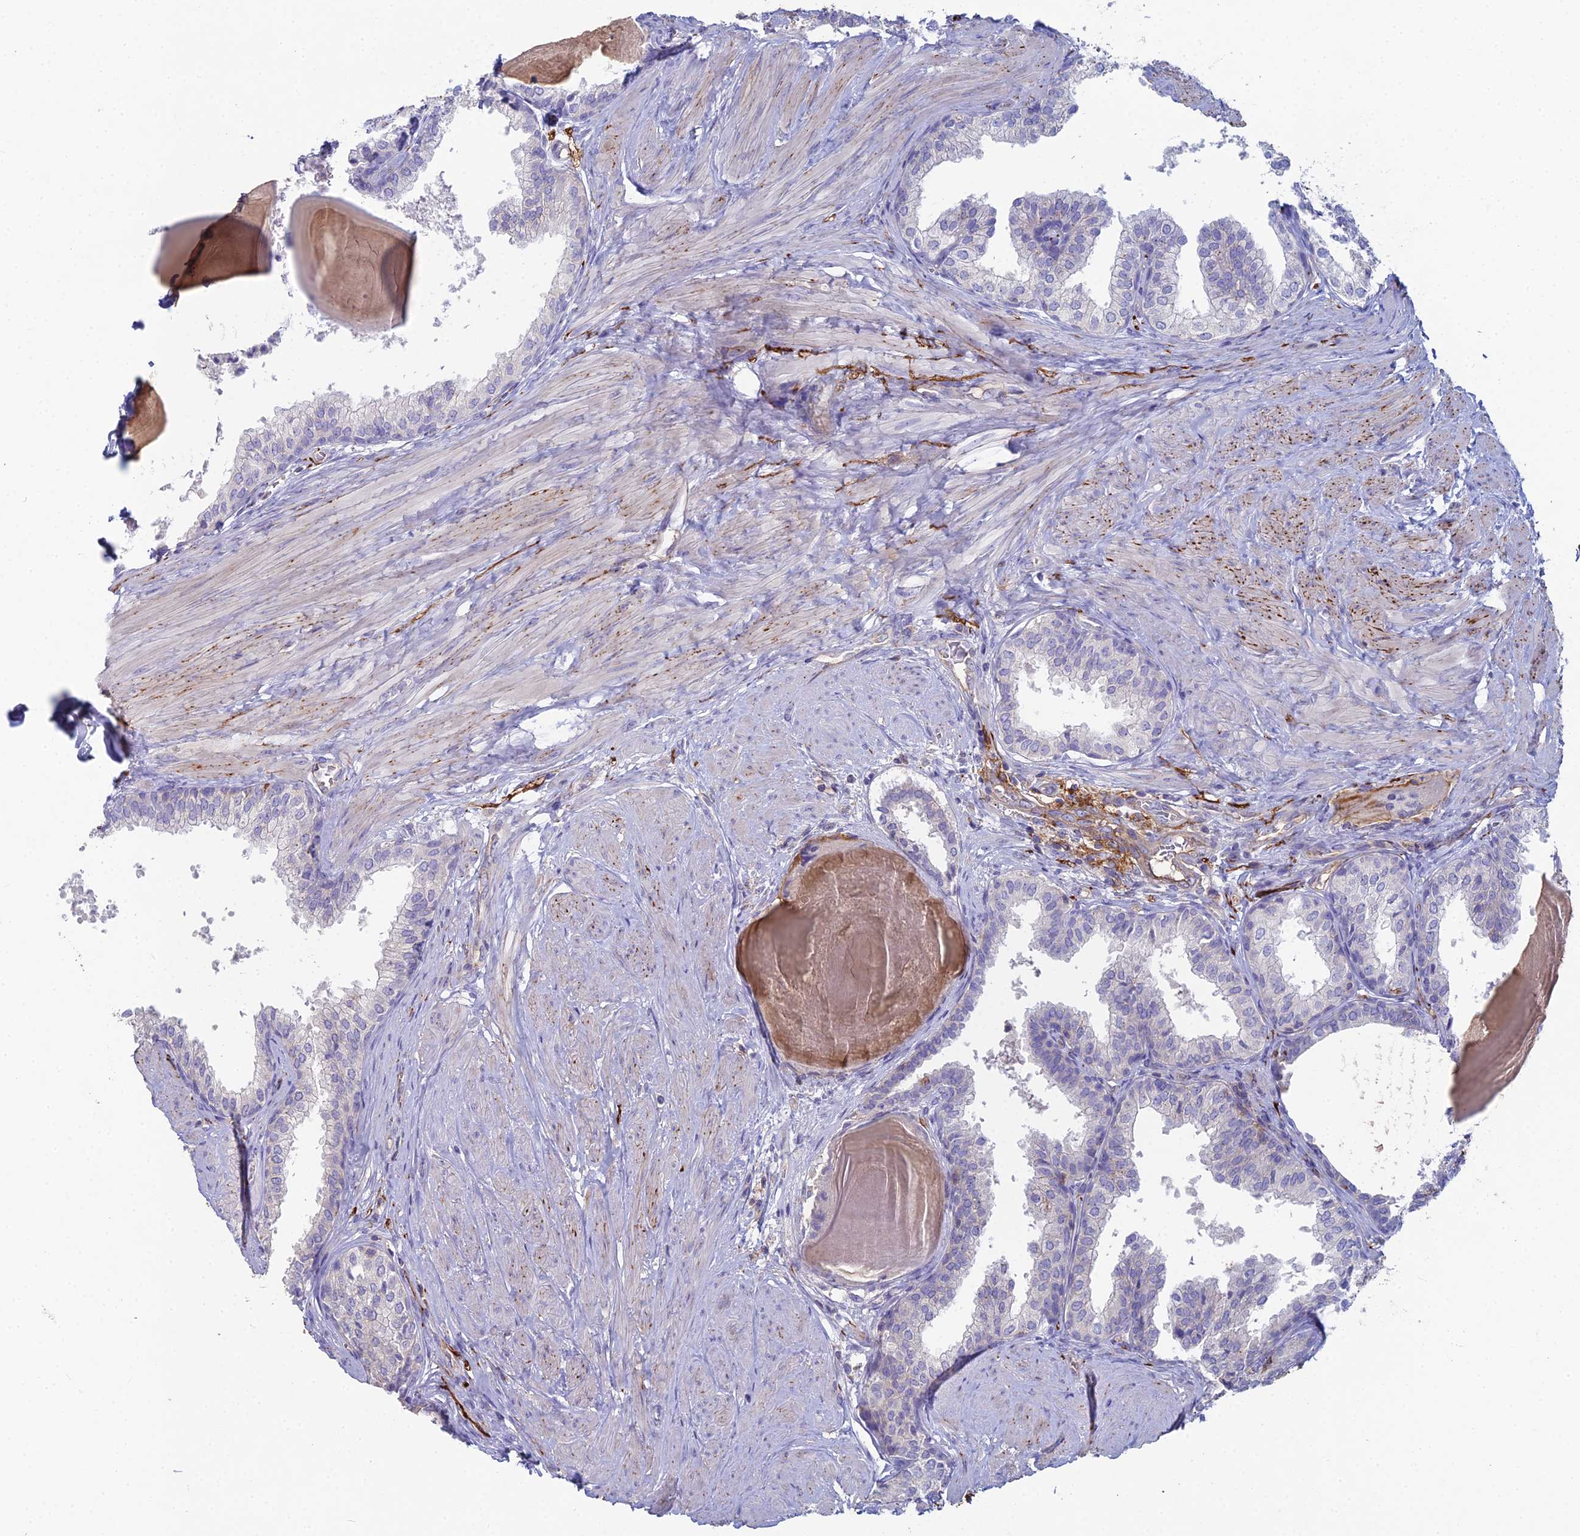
{"staining": {"intensity": "negative", "quantity": "none", "location": "none"}, "tissue": "prostate", "cell_type": "Glandular cells", "image_type": "normal", "snomed": [{"axis": "morphology", "description": "Normal tissue, NOS"}, {"axis": "topography", "description": "Prostate"}], "caption": "Benign prostate was stained to show a protein in brown. There is no significant positivity in glandular cells. (DAB immunohistochemistry with hematoxylin counter stain).", "gene": "NCAM1", "patient": {"sex": "male", "age": 48}}